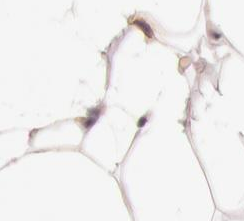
{"staining": {"intensity": "moderate", "quantity": "<25%", "location": "cytoplasmic/membranous"}, "tissue": "adipose tissue", "cell_type": "Adipocytes", "image_type": "normal", "snomed": [{"axis": "morphology", "description": "Normal tissue, NOS"}, {"axis": "morphology", "description": "Fibrosis, NOS"}, {"axis": "topography", "description": "Breast"}], "caption": "A brown stain shows moderate cytoplasmic/membranous expression of a protein in adipocytes of benign human adipose tissue. The protein of interest is shown in brown color, while the nuclei are stained blue.", "gene": "C7", "patient": {"sex": "female", "age": 24}}